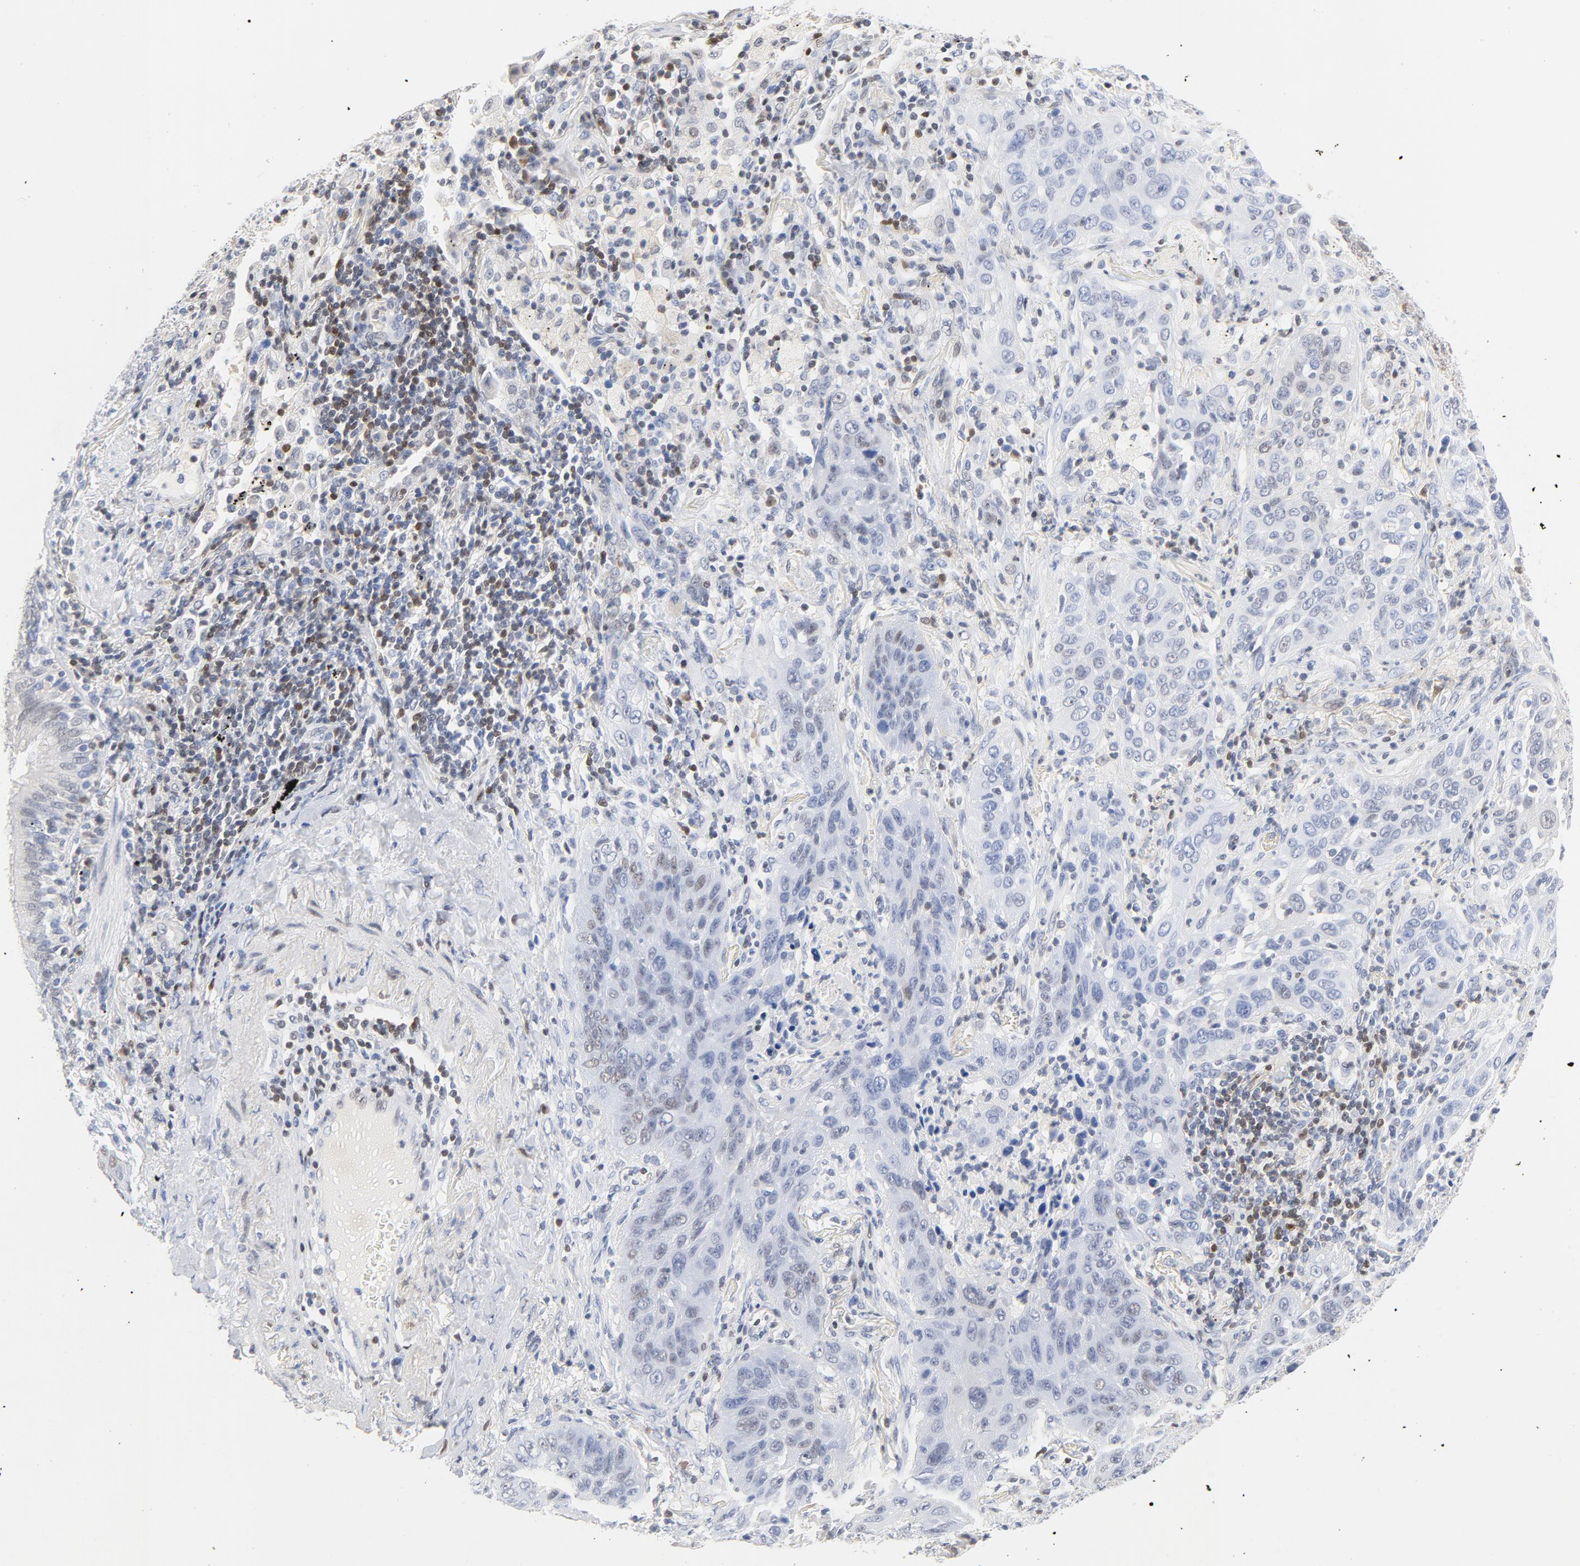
{"staining": {"intensity": "weak", "quantity": "<25%", "location": "nuclear"}, "tissue": "lung cancer", "cell_type": "Tumor cells", "image_type": "cancer", "snomed": [{"axis": "morphology", "description": "Squamous cell carcinoma, NOS"}, {"axis": "topography", "description": "Lung"}], "caption": "Immunohistochemistry histopathology image of human squamous cell carcinoma (lung) stained for a protein (brown), which shows no positivity in tumor cells. (Immunohistochemistry, brightfield microscopy, high magnification).", "gene": "CDKN1B", "patient": {"sex": "female", "age": 67}}